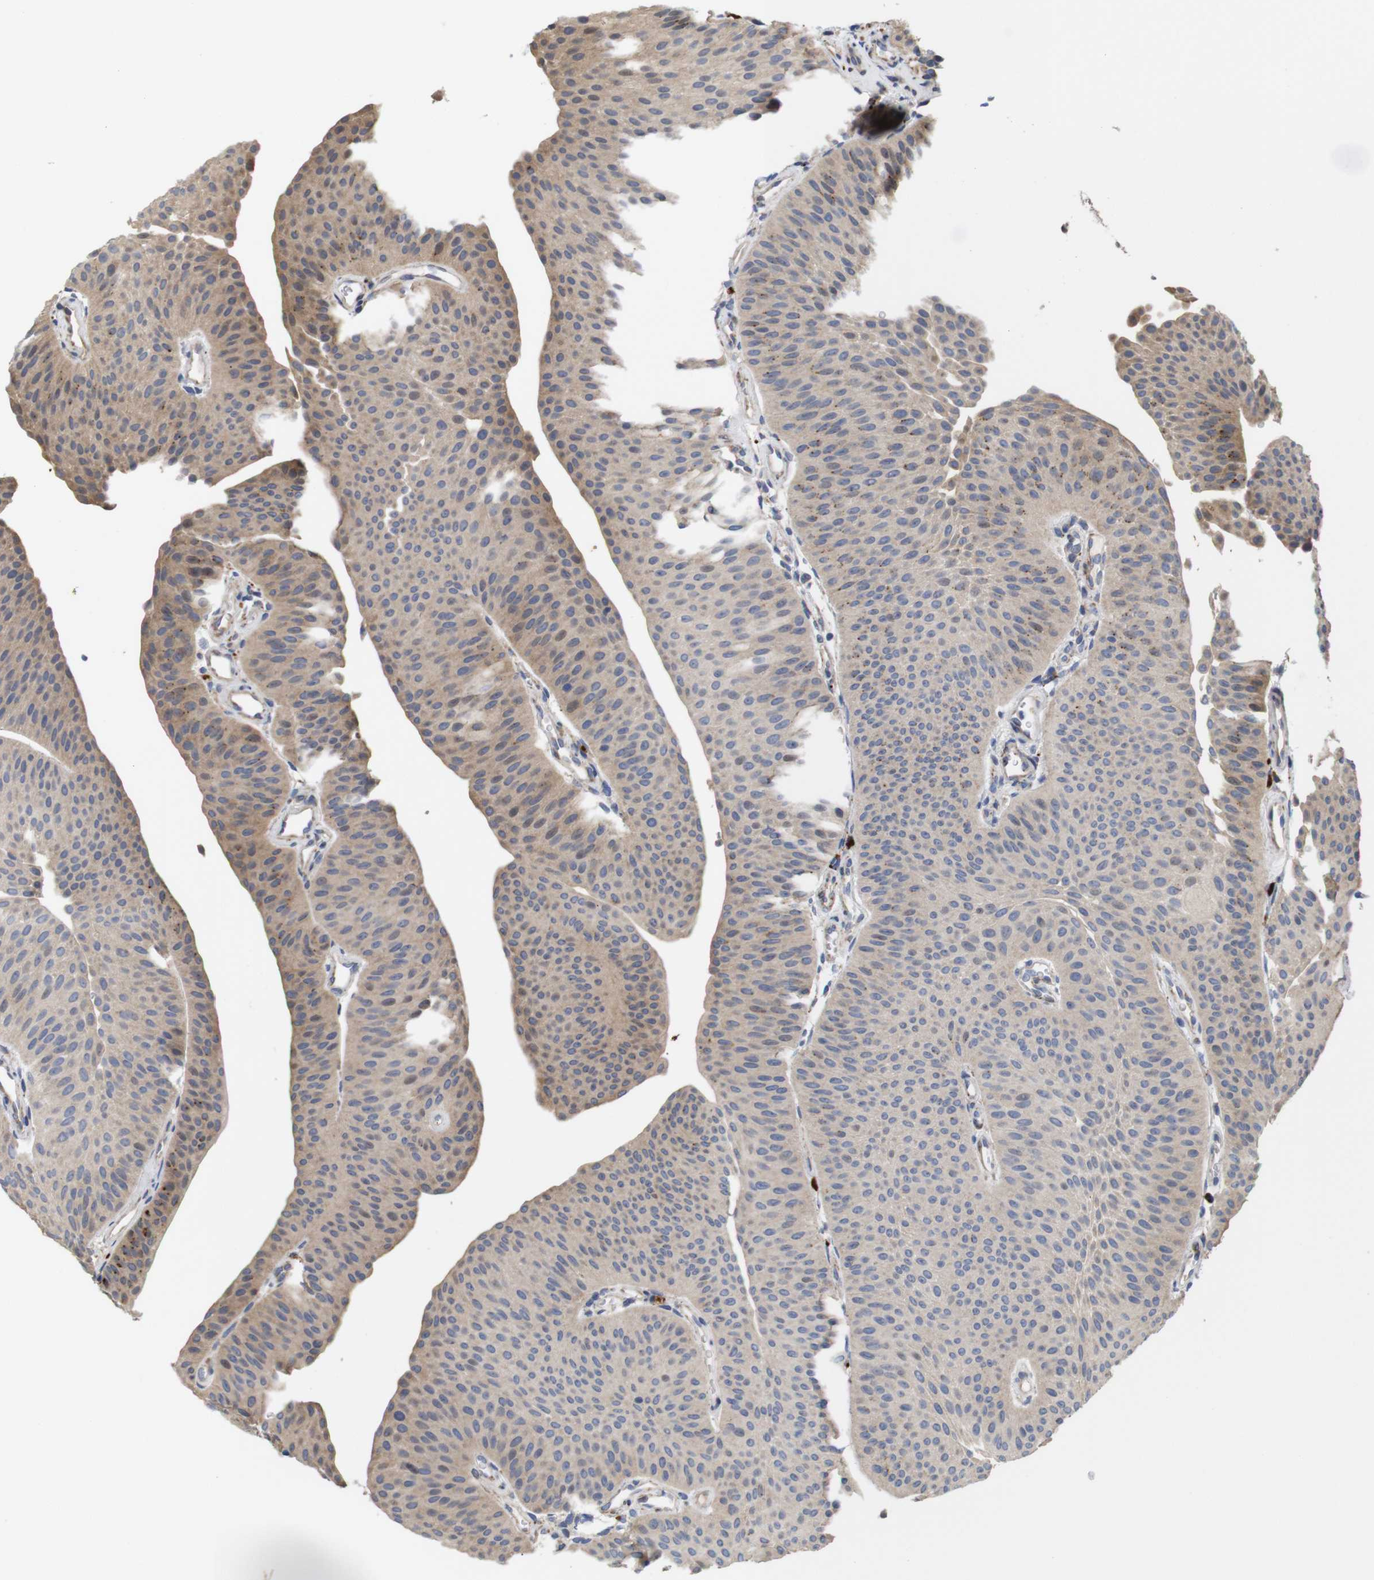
{"staining": {"intensity": "weak", "quantity": "25%-75%", "location": "cytoplasmic/membranous"}, "tissue": "urothelial cancer", "cell_type": "Tumor cells", "image_type": "cancer", "snomed": [{"axis": "morphology", "description": "Urothelial carcinoma, Low grade"}, {"axis": "topography", "description": "Urinary bladder"}], "caption": "Brown immunohistochemical staining in human urothelial cancer displays weak cytoplasmic/membranous positivity in approximately 25%-75% of tumor cells.", "gene": "SPRY3", "patient": {"sex": "female", "age": 60}}